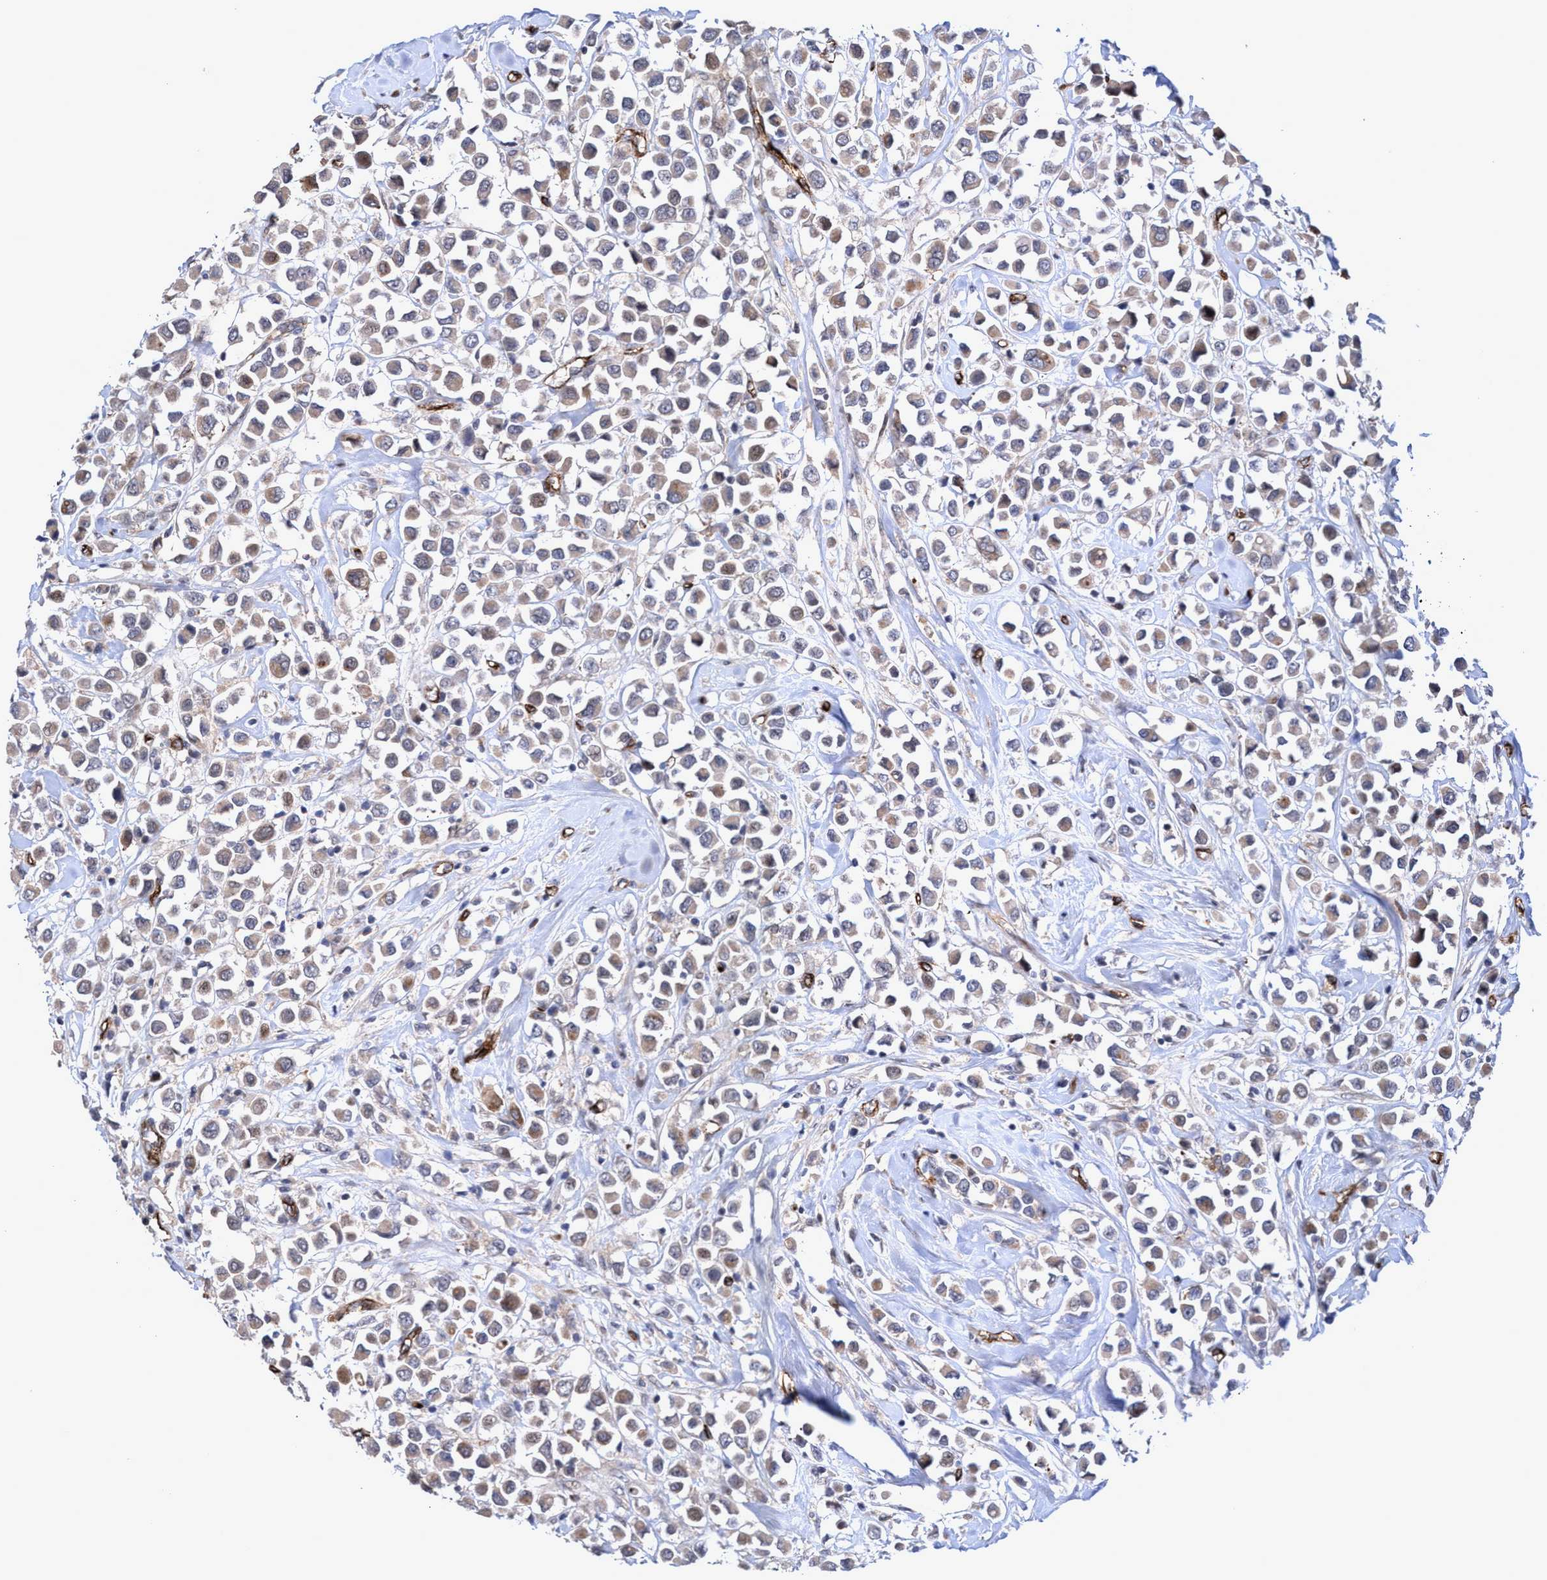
{"staining": {"intensity": "weak", "quantity": "25%-75%", "location": "cytoplasmic/membranous"}, "tissue": "breast cancer", "cell_type": "Tumor cells", "image_type": "cancer", "snomed": [{"axis": "morphology", "description": "Duct carcinoma"}, {"axis": "topography", "description": "Breast"}], "caption": "Weak cytoplasmic/membranous staining for a protein is present in approximately 25%-75% of tumor cells of breast cancer (intraductal carcinoma) using immunohistochemistry.", "gene": "ZNF750", "patient": {"sex": "female", "age": 61}}